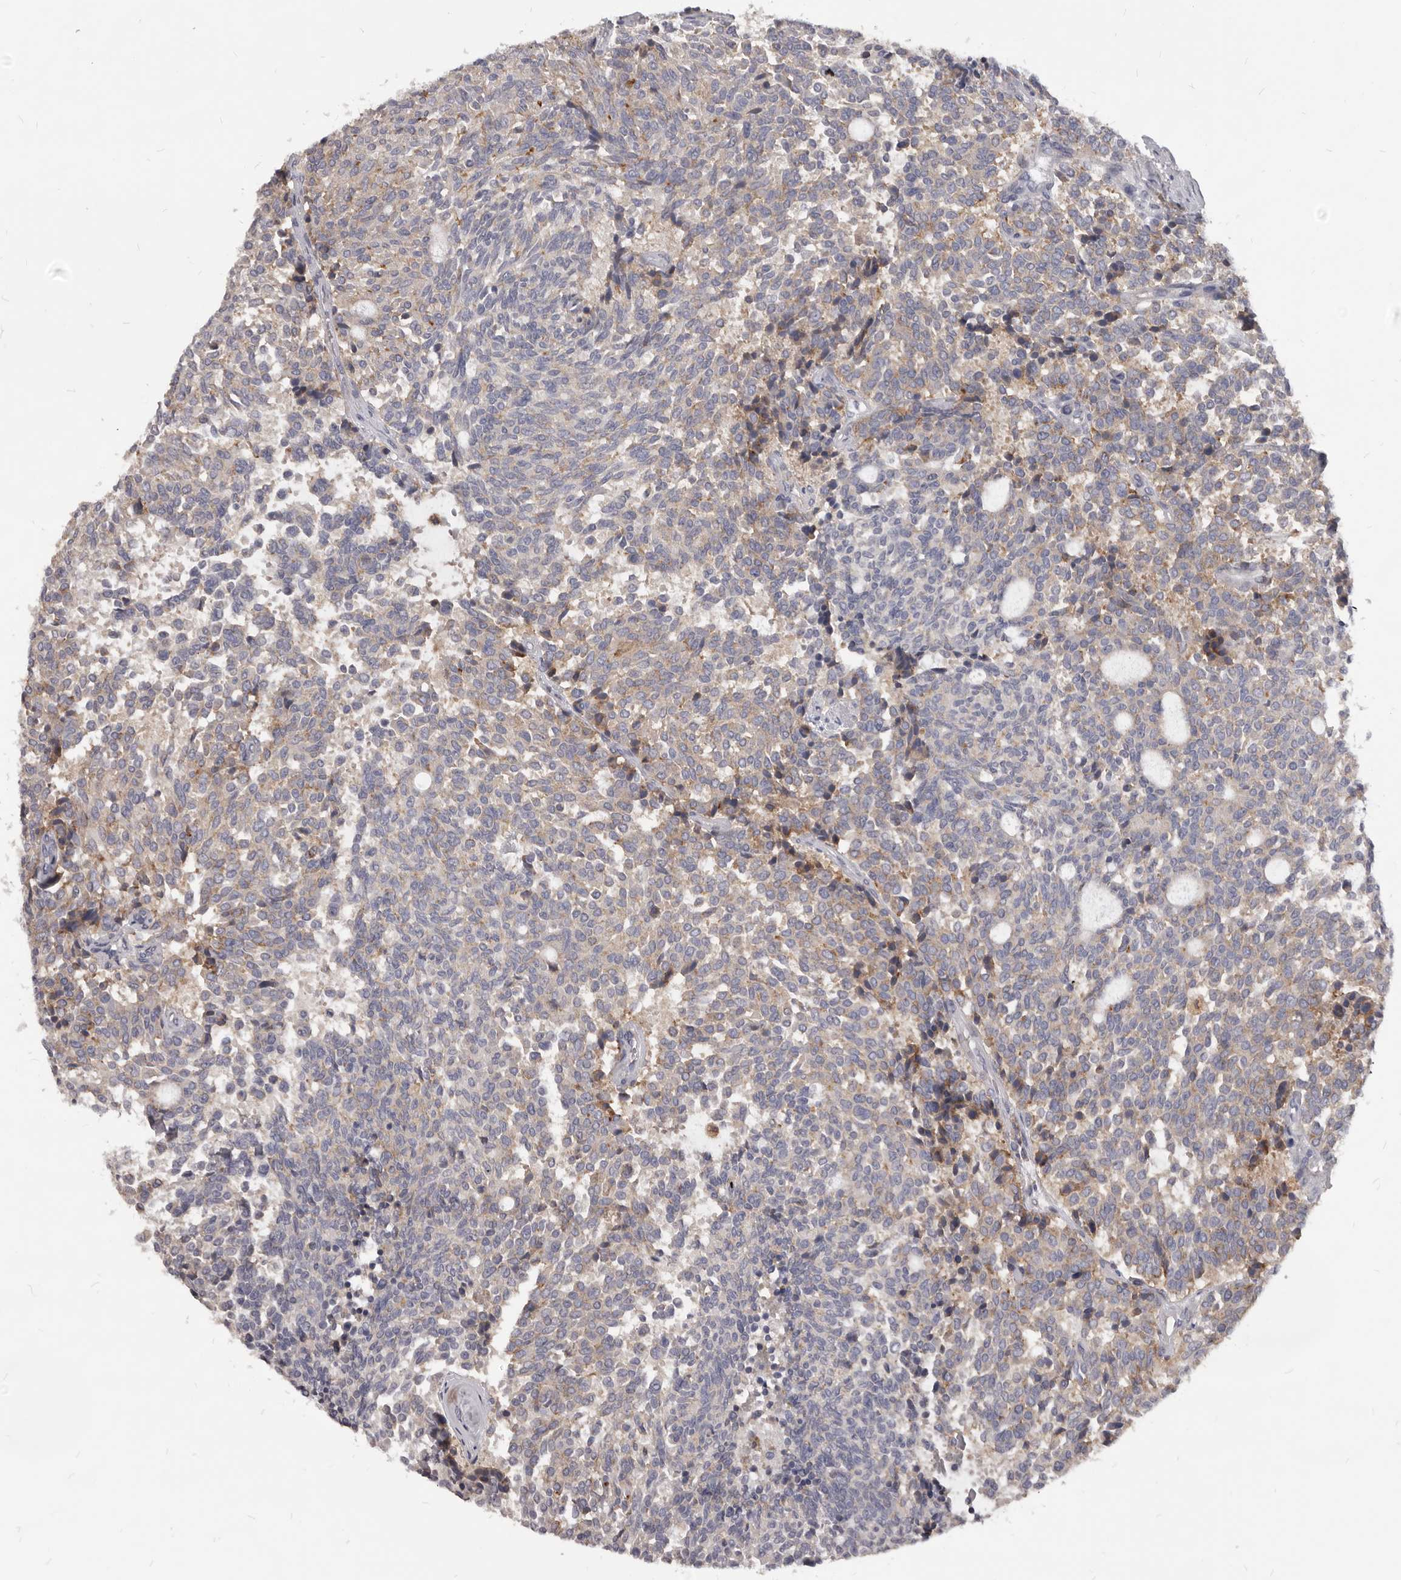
{"staining": {"intensity": "weak", "quantity": "<25%", "location": "cytoplasmic/membranous"}, "tissue": "carcinoid", "cell_type": "Tumor cells", "image_type": "cancer", "snomed": [{"axis": "morphology", "description": "Carcinoid, malignant, NOS"}, {"axis": "topography", "description": "Pancreas"}], "caption": "High magnification brightfield microscopy of carcinoid stained with DAB (3,3'-diaminobenzidine) (brown) and counterstained with hematoxylin (blue): tumor cells show no significant expression.", "gene": "PI4K2A", "patient": {"sex": "female", "age": 54}}